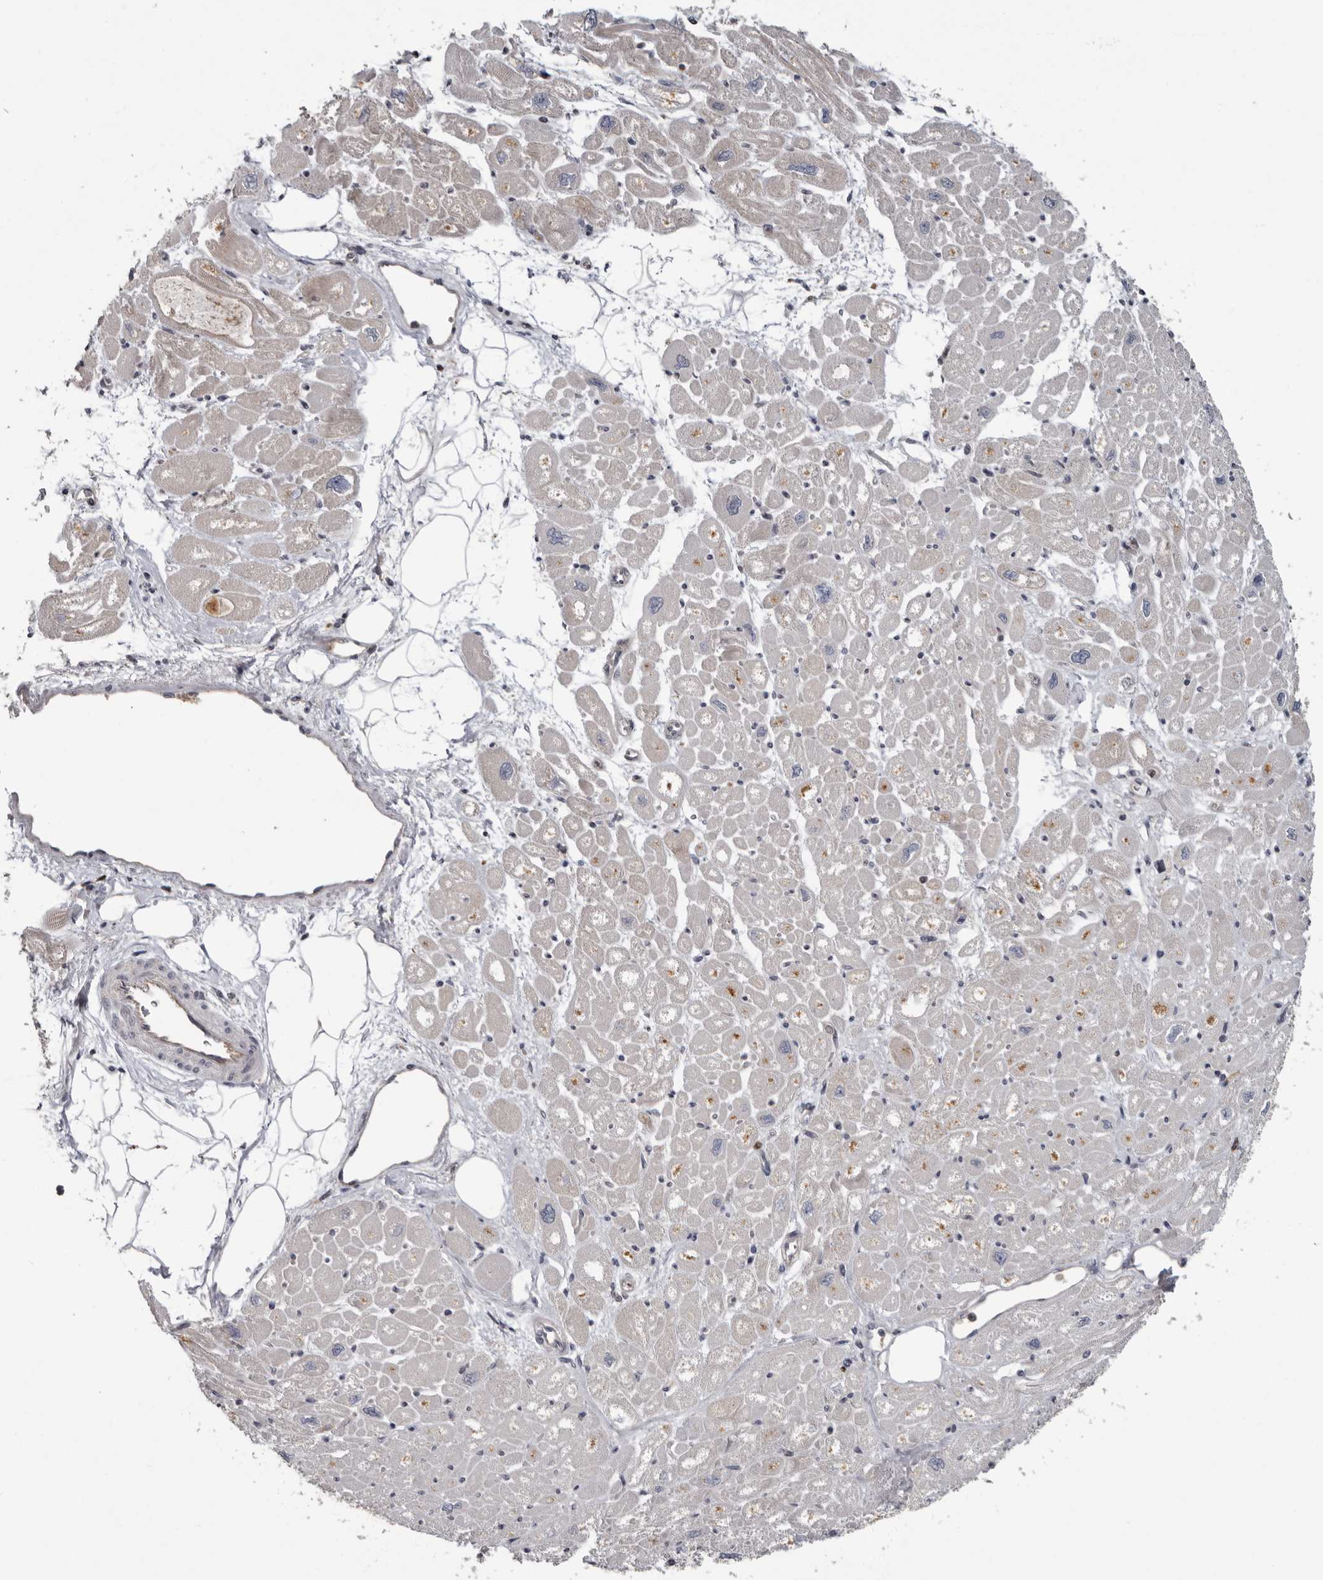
{"staining": {"intensity": "strong", "quantity": "<25%", "location": "cytoplasmic/membranous"}, "tissue": "heart muscle", "cell_type": "Cardiomyocytes", "image_type": "normal", "snomed": [{"axis": "morphology", "description": "Normal tissue, NOS"}, {"axis": "topography", "description": "Heart"}], "caption": "Immunohistochemistry (IHC) micrograph of benign human heart muscle stained for a protein (brown), which exhibits medium levels of strong cytoplasmic/membranous expression in about <25% of cardiomyocytes.", "gene": "FGFR4", "patient": {"sex": "male", "age": 50}}